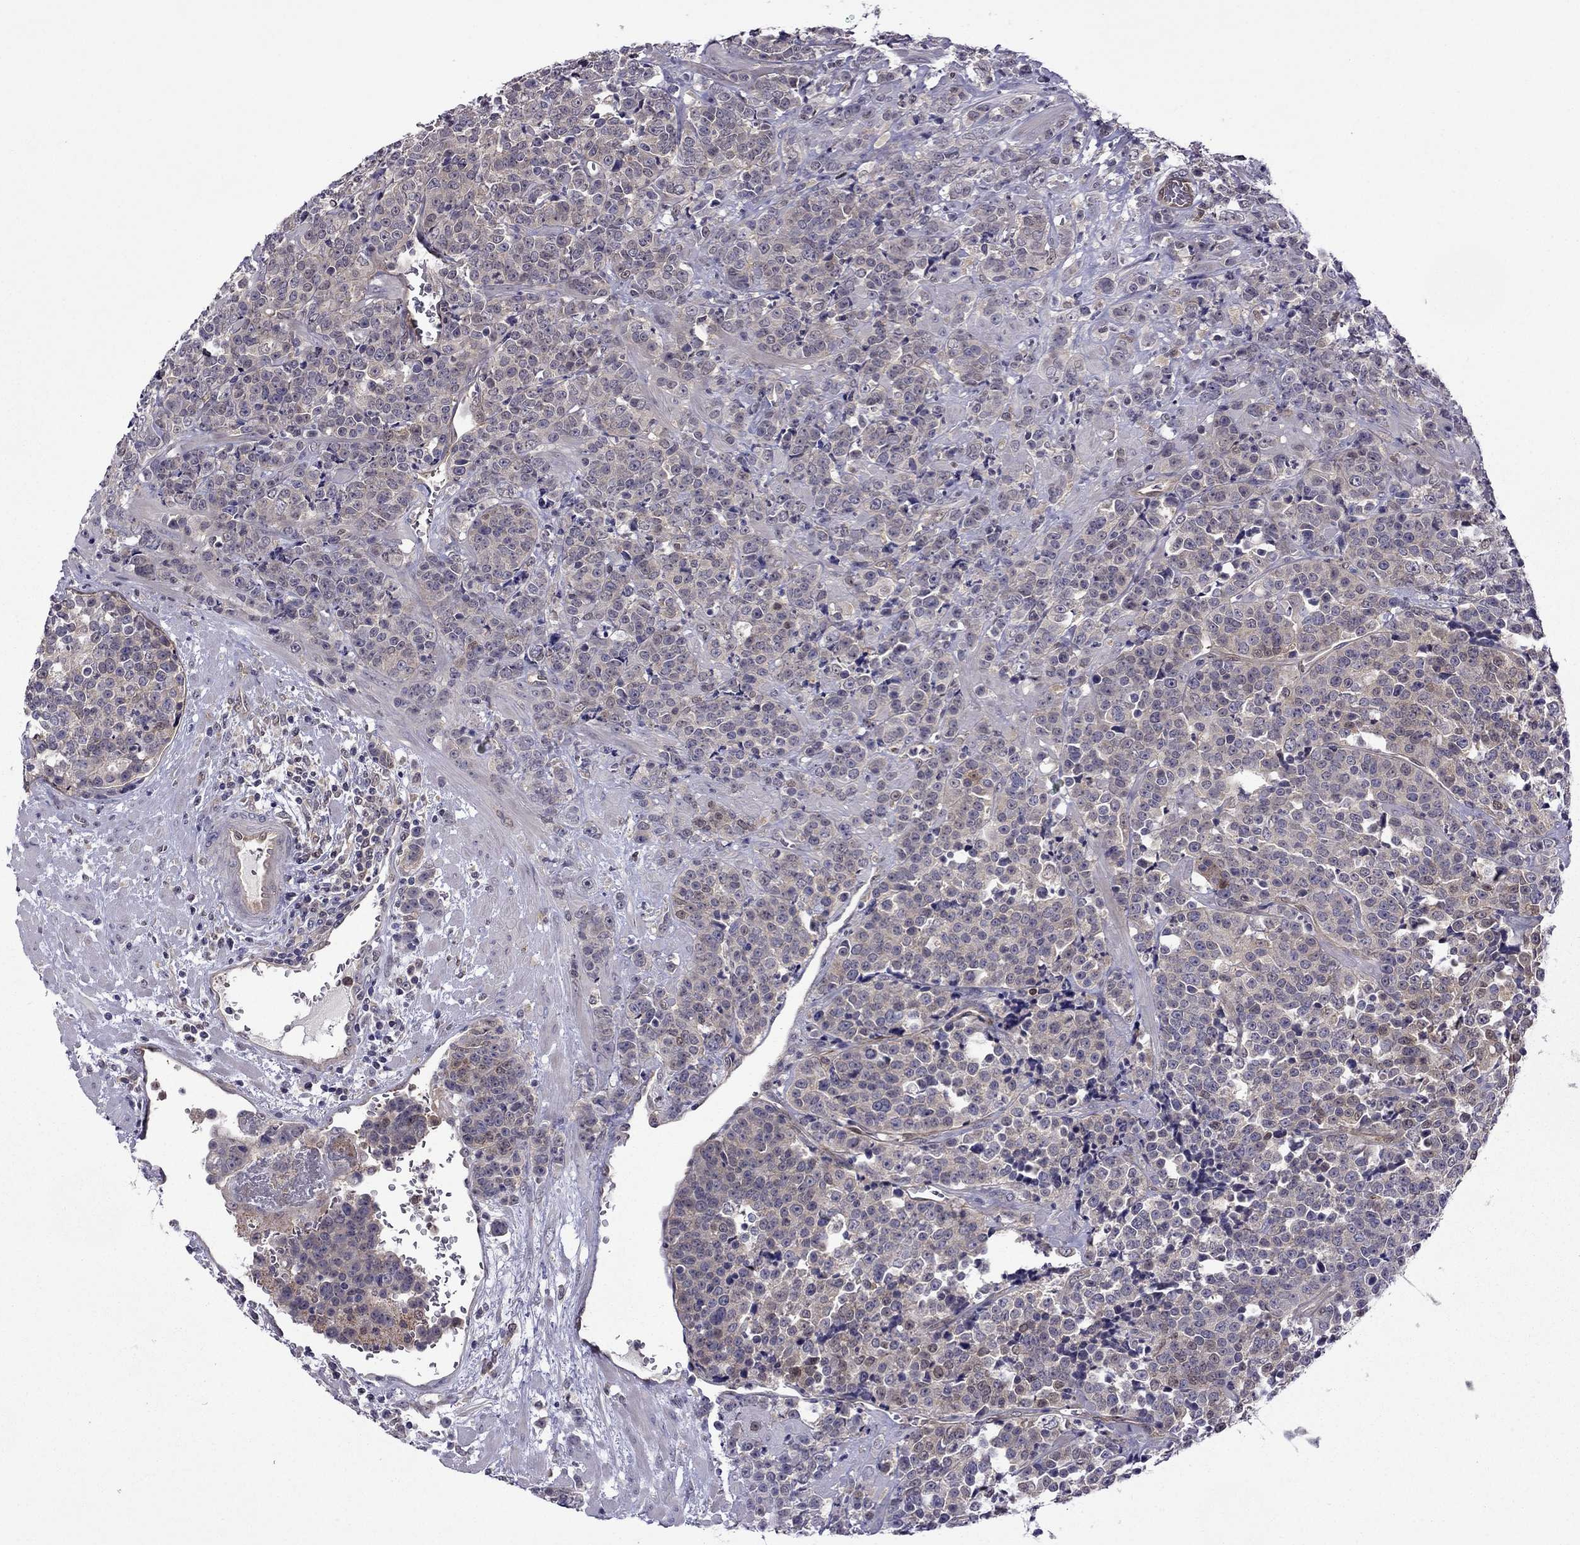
{"staining": {"intensity": "weak", "quantity": "25%-75%", "location": "cytoplasmic/membranous"}, "tissue": "prostate cancer", "cell_type": "Tumor cells", "image_type": "cancer", "snomed": [{"axis": "morphology", "description": "Adenocarcinoma, NOS"}, {"axis": "topography", "description": "Prostate"}], "caption": "Immunohistochemistry (IHC) photomicrograph of neoplastic tissue: human adenocarcinoma (prostate) stained using immunohistochemistry exhibits low levels of weak protein expression localized specifically in the cytoplasmic/membranous of tumor cells, appearing as a cytoplasmic/membranous brown color.", "gene": "CDK5", "patient": {"sex": "male", "age": 67}}